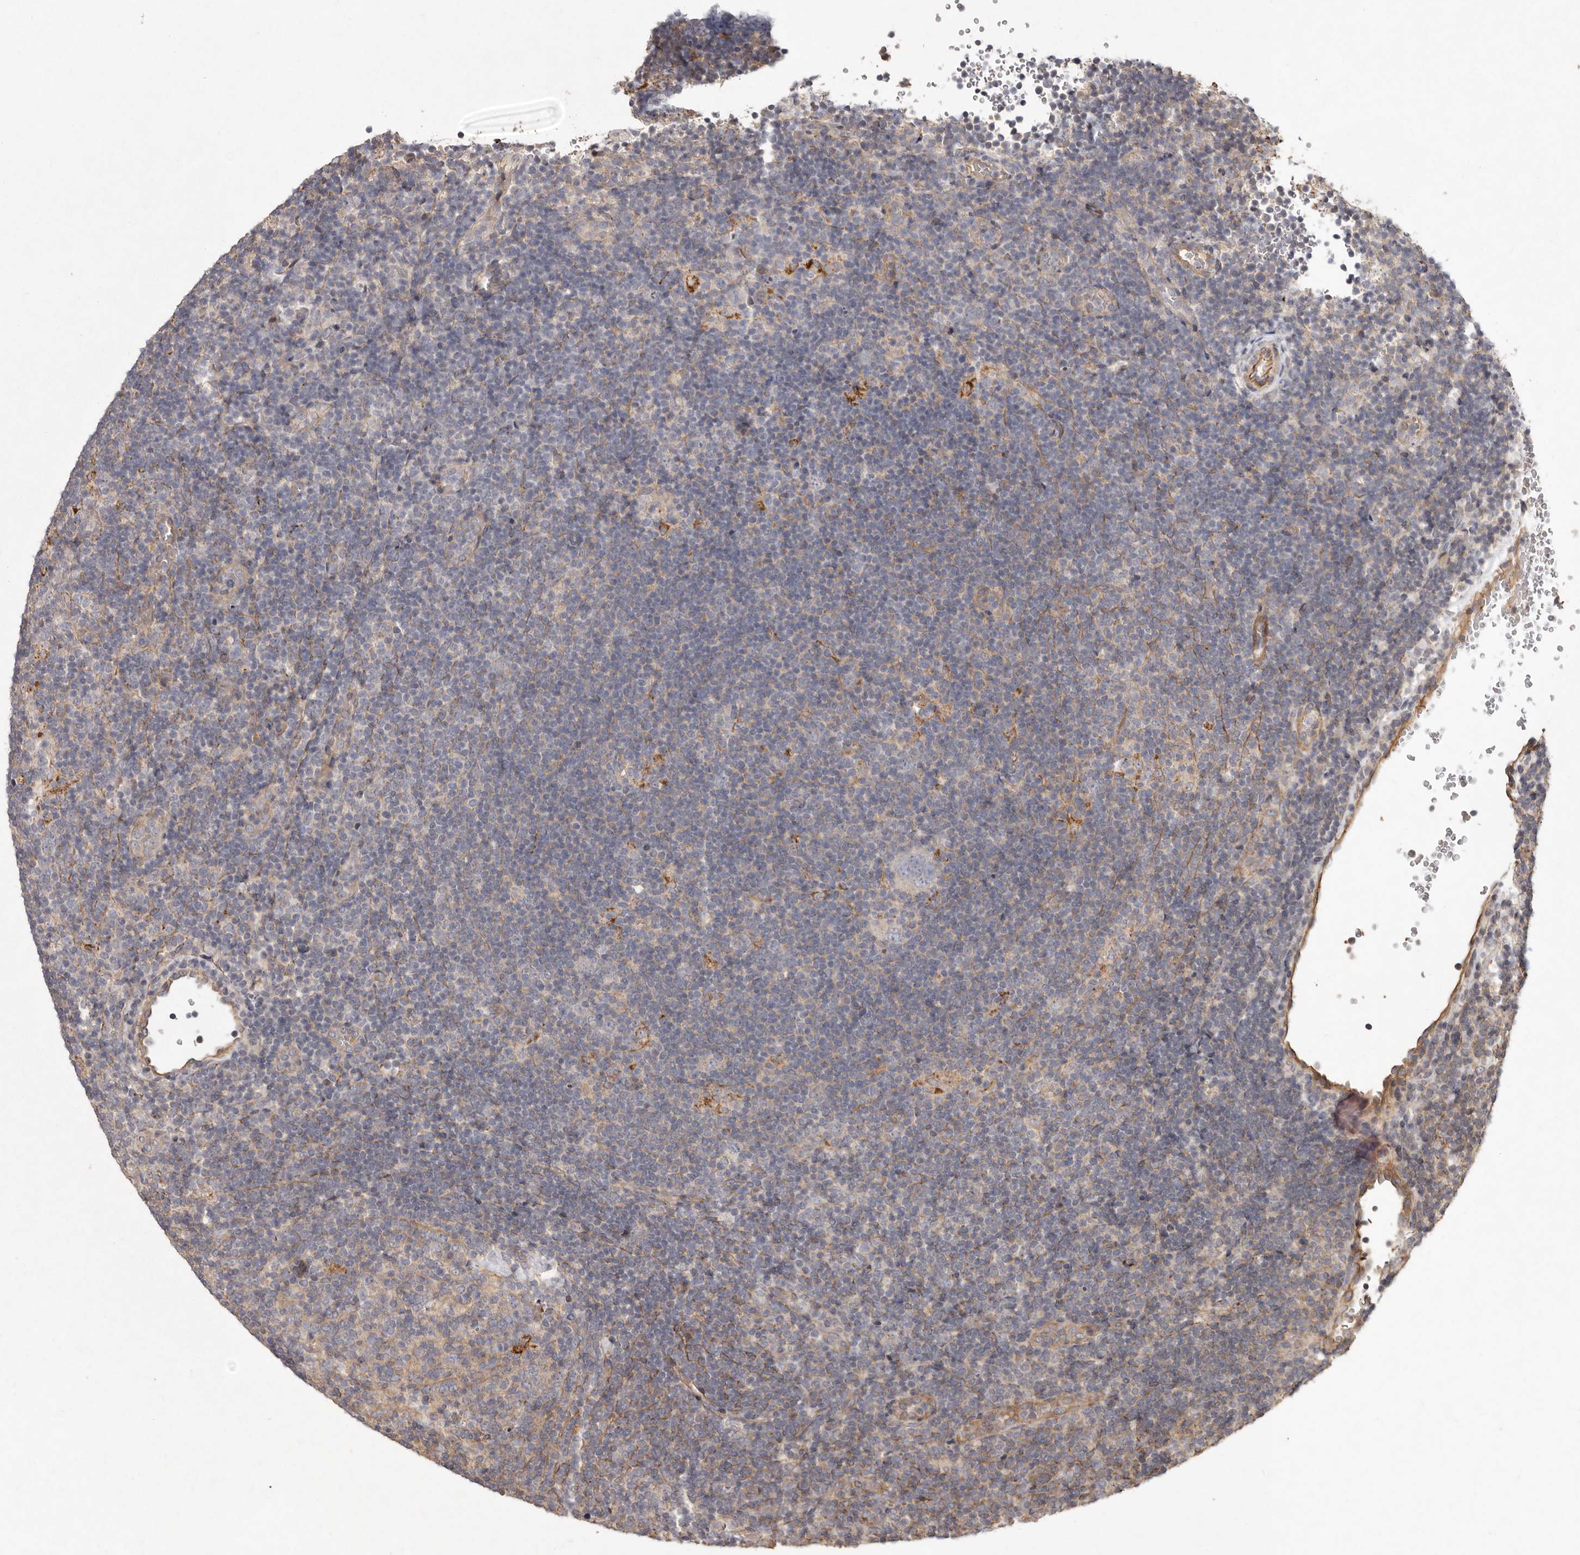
{"staining": {"intensity": "negative", "quantity": "none", "location": "none"}, "tissue": "lymphoma", "cell_type": "Tumor cells", "image_type": "cancer", "snomed": [{"axis": "morphology", "description": "Hodgkin's disease, NOS"}, {"axis": "topography", "description": "Lymph node"}], "caption": "Immunohistochemistry (IHC) histopathology image of neoplastic tissue: lymphoma stained with DAB (3,3'-diaminobenzidine) exhibits no significant protein staining in tumor cells. Brightfield microscopy of IHC stained with DAB (brown) and hematoxylin (blue), captured at high magnification.", "gene": "SEMA3A", "patient": {"sex": "female", "age": 57}}